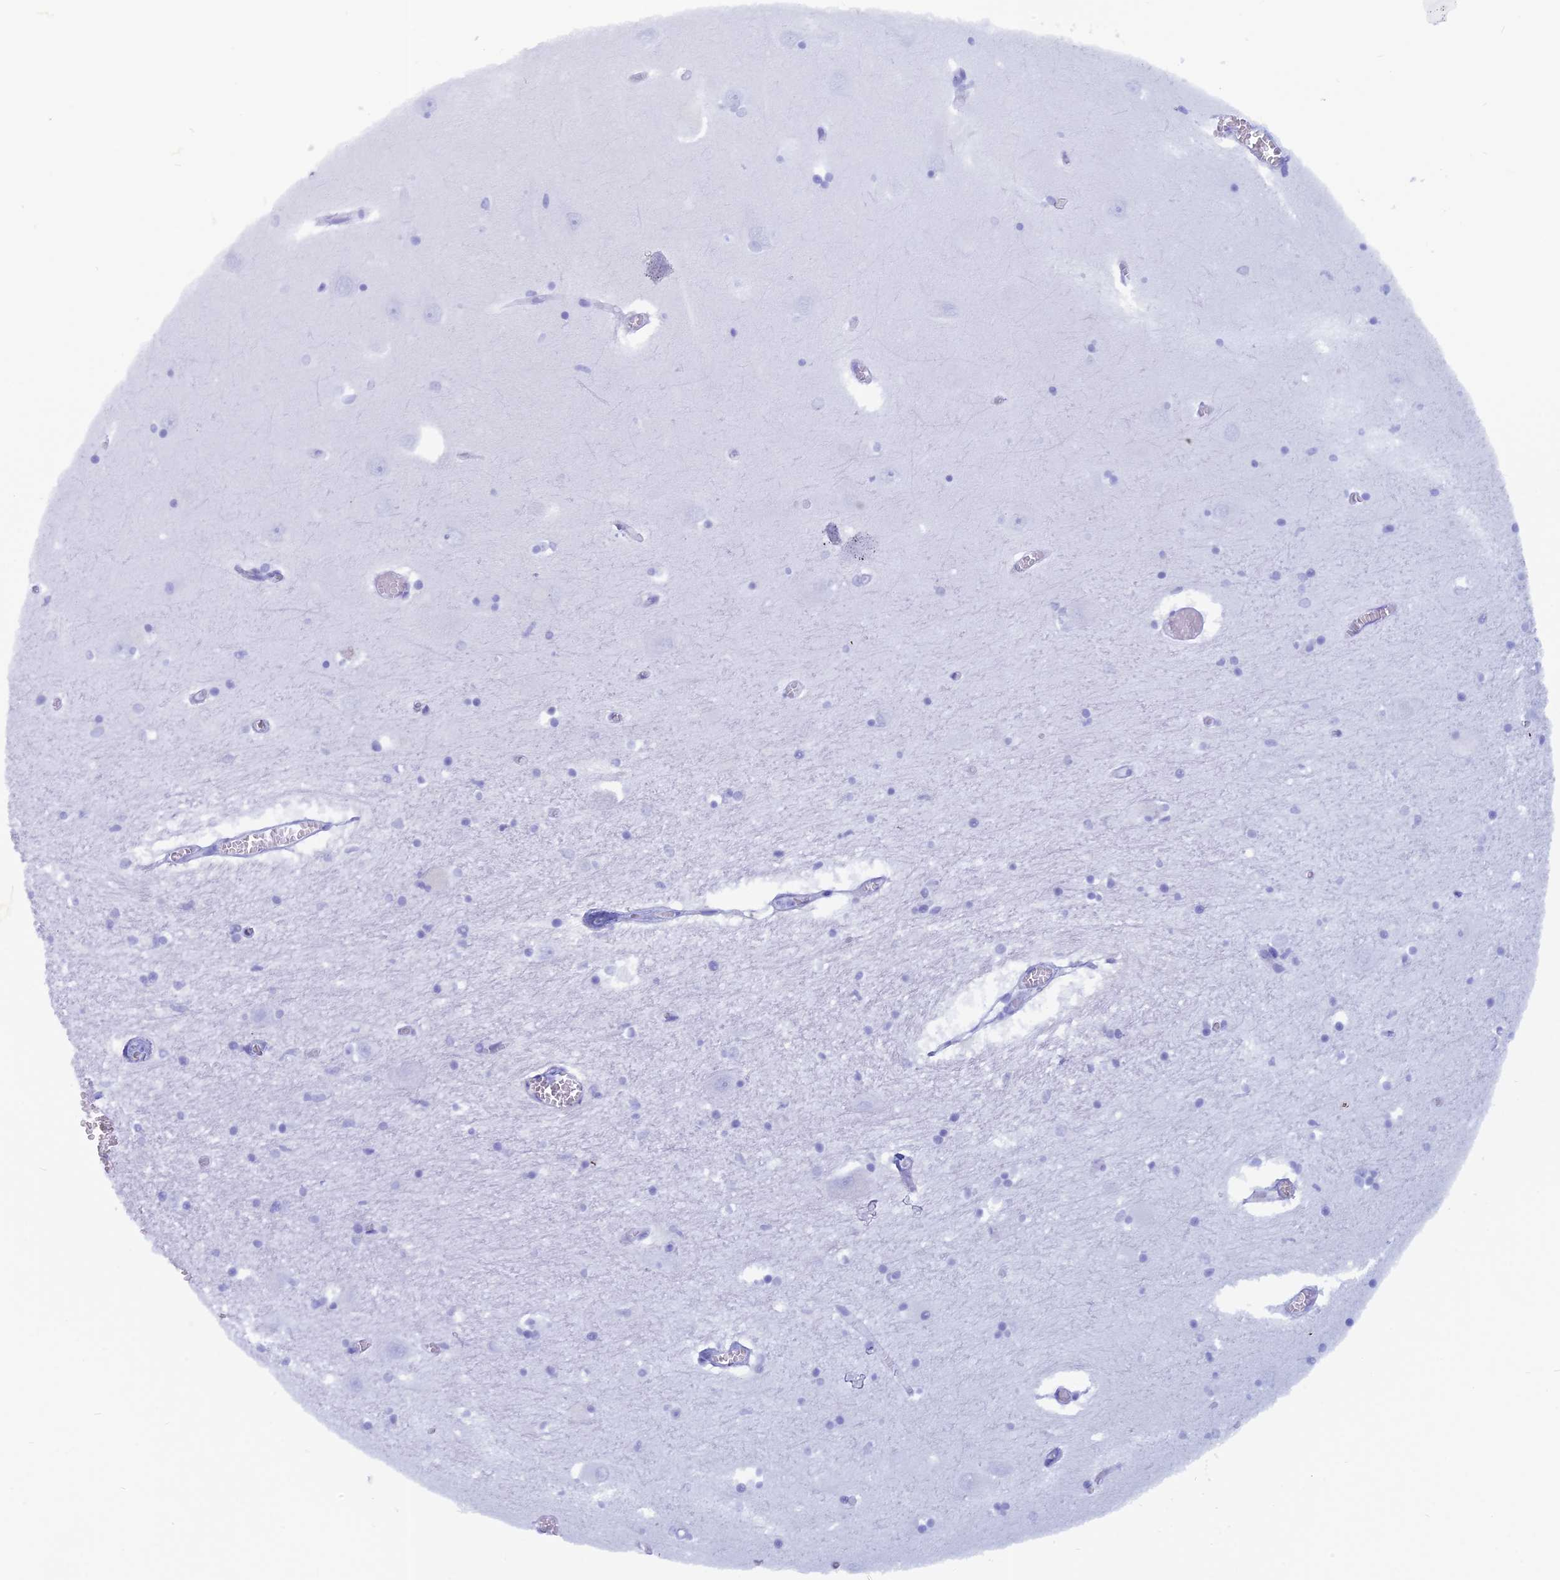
{"staining": {"intensity": "negative", "quantity": "none", "location": "none"}, "tissue": "hippocampus", "cell_type": "Glial cells", "image_type": "normal", "snomed": [{"axis": "morphology", "description": "Normal tissue, NOS"}, {"axis": "topography", "description": "Hippocampus"}], "caption": "Immunohistochemistry micrograph of benign hippocampus: human hippocampus stained with DAB reveals no significant protein positivity in glial cells.", "gene": "CAPS", "patient": {"sex": "male", "age": 70}}